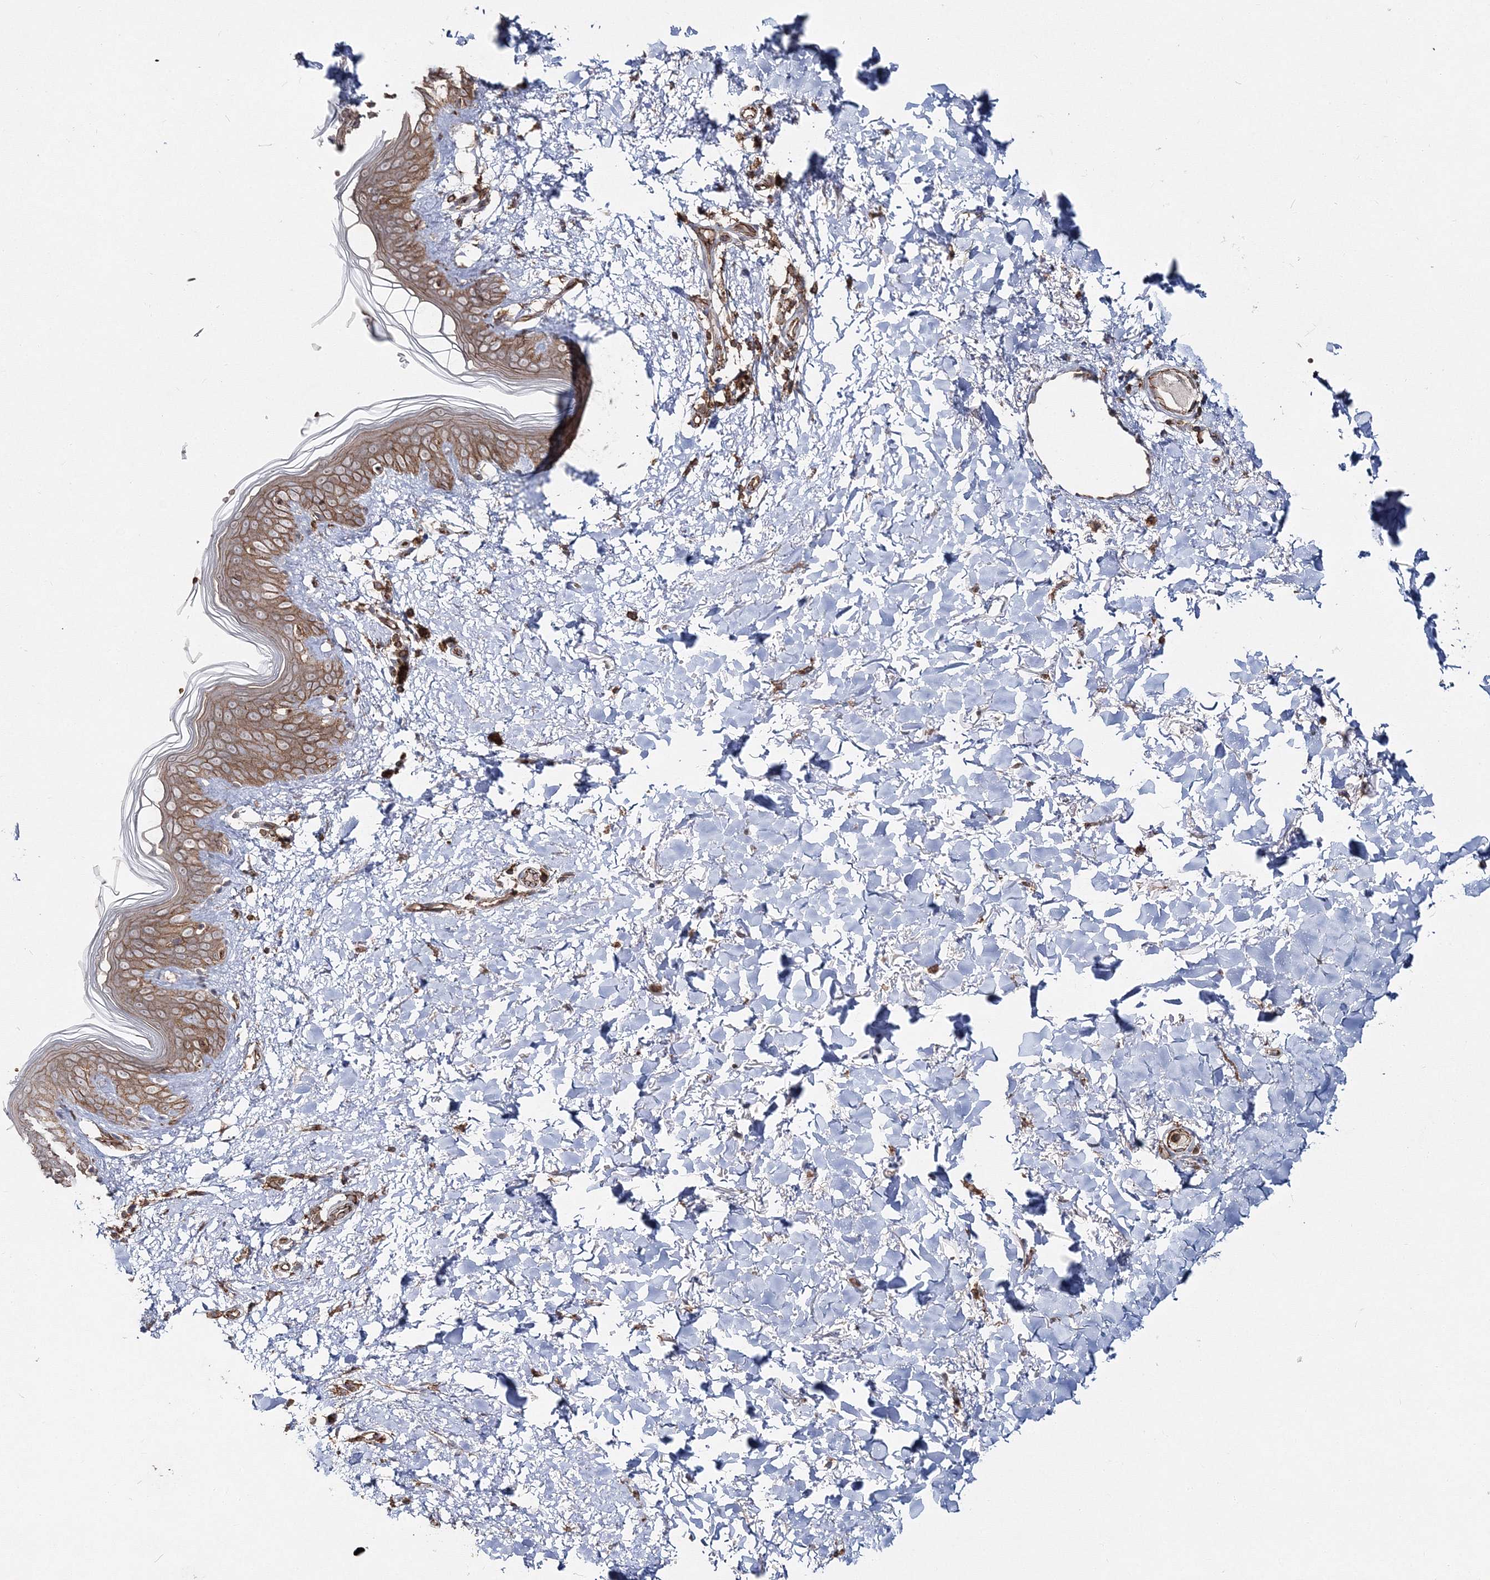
{"staining": {"intensity": "moderate", "quantity": ">75%", "location": "cytoplasmic/membranous"}, "tissue": "skin", "cell_type": "Fibroblasts", "image_type": "normal", "snomed": [{"axis": "morphology", "description": "Normal tissue, NOS"}, {"axis": "topography", "description": "Skin"}], "caption": "Immunohistochemical staining of unremarkable skin demonstrates medium levels of moderate cytoplasmic/membranous expression in approximately >75% of fibroblasts.", "gene": "PCBD2", "patient": {"sex": "female", "age": 46}}